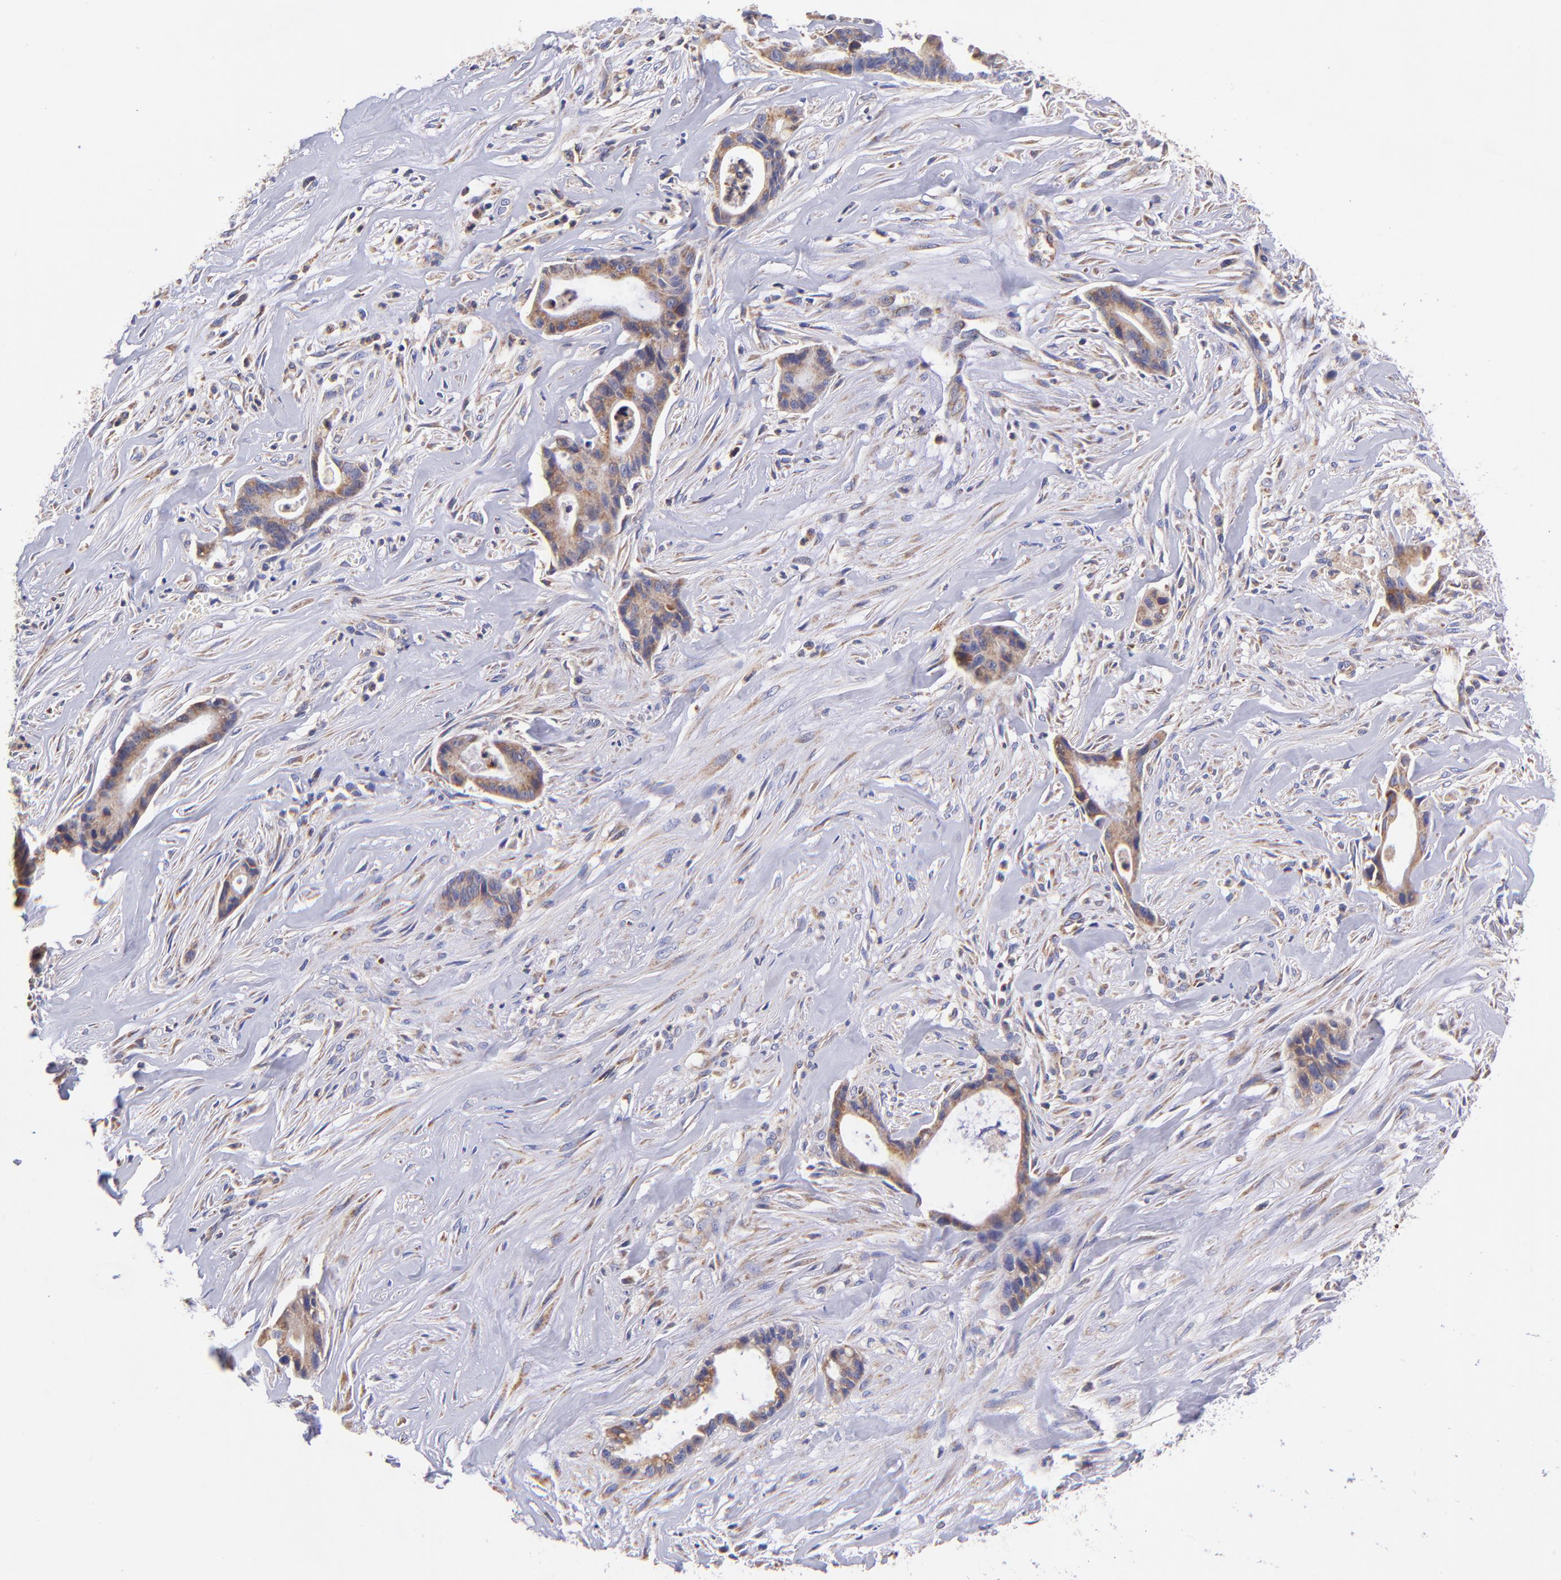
{"staining": {"intensity": "weak", "quantity": ">75%", "location": "cytoplasmic/membranous"}, "tissue": "liver cancer", "cell_type": "Tumor cells", "image_type": "cancer", "snomed": [{"axis": "morphology", "description": "Cholangiocarcinoma"}, {"axis": "topography", "description": "Liver"}], "caption": "Protein staining reveals weak cytoplasmic/membranous positivity in about >75% of tumor cells in liver cancer (cholangiocarcinoma).", "gene": "PREX1", "patient": {"sex": "female", "age": 55}}